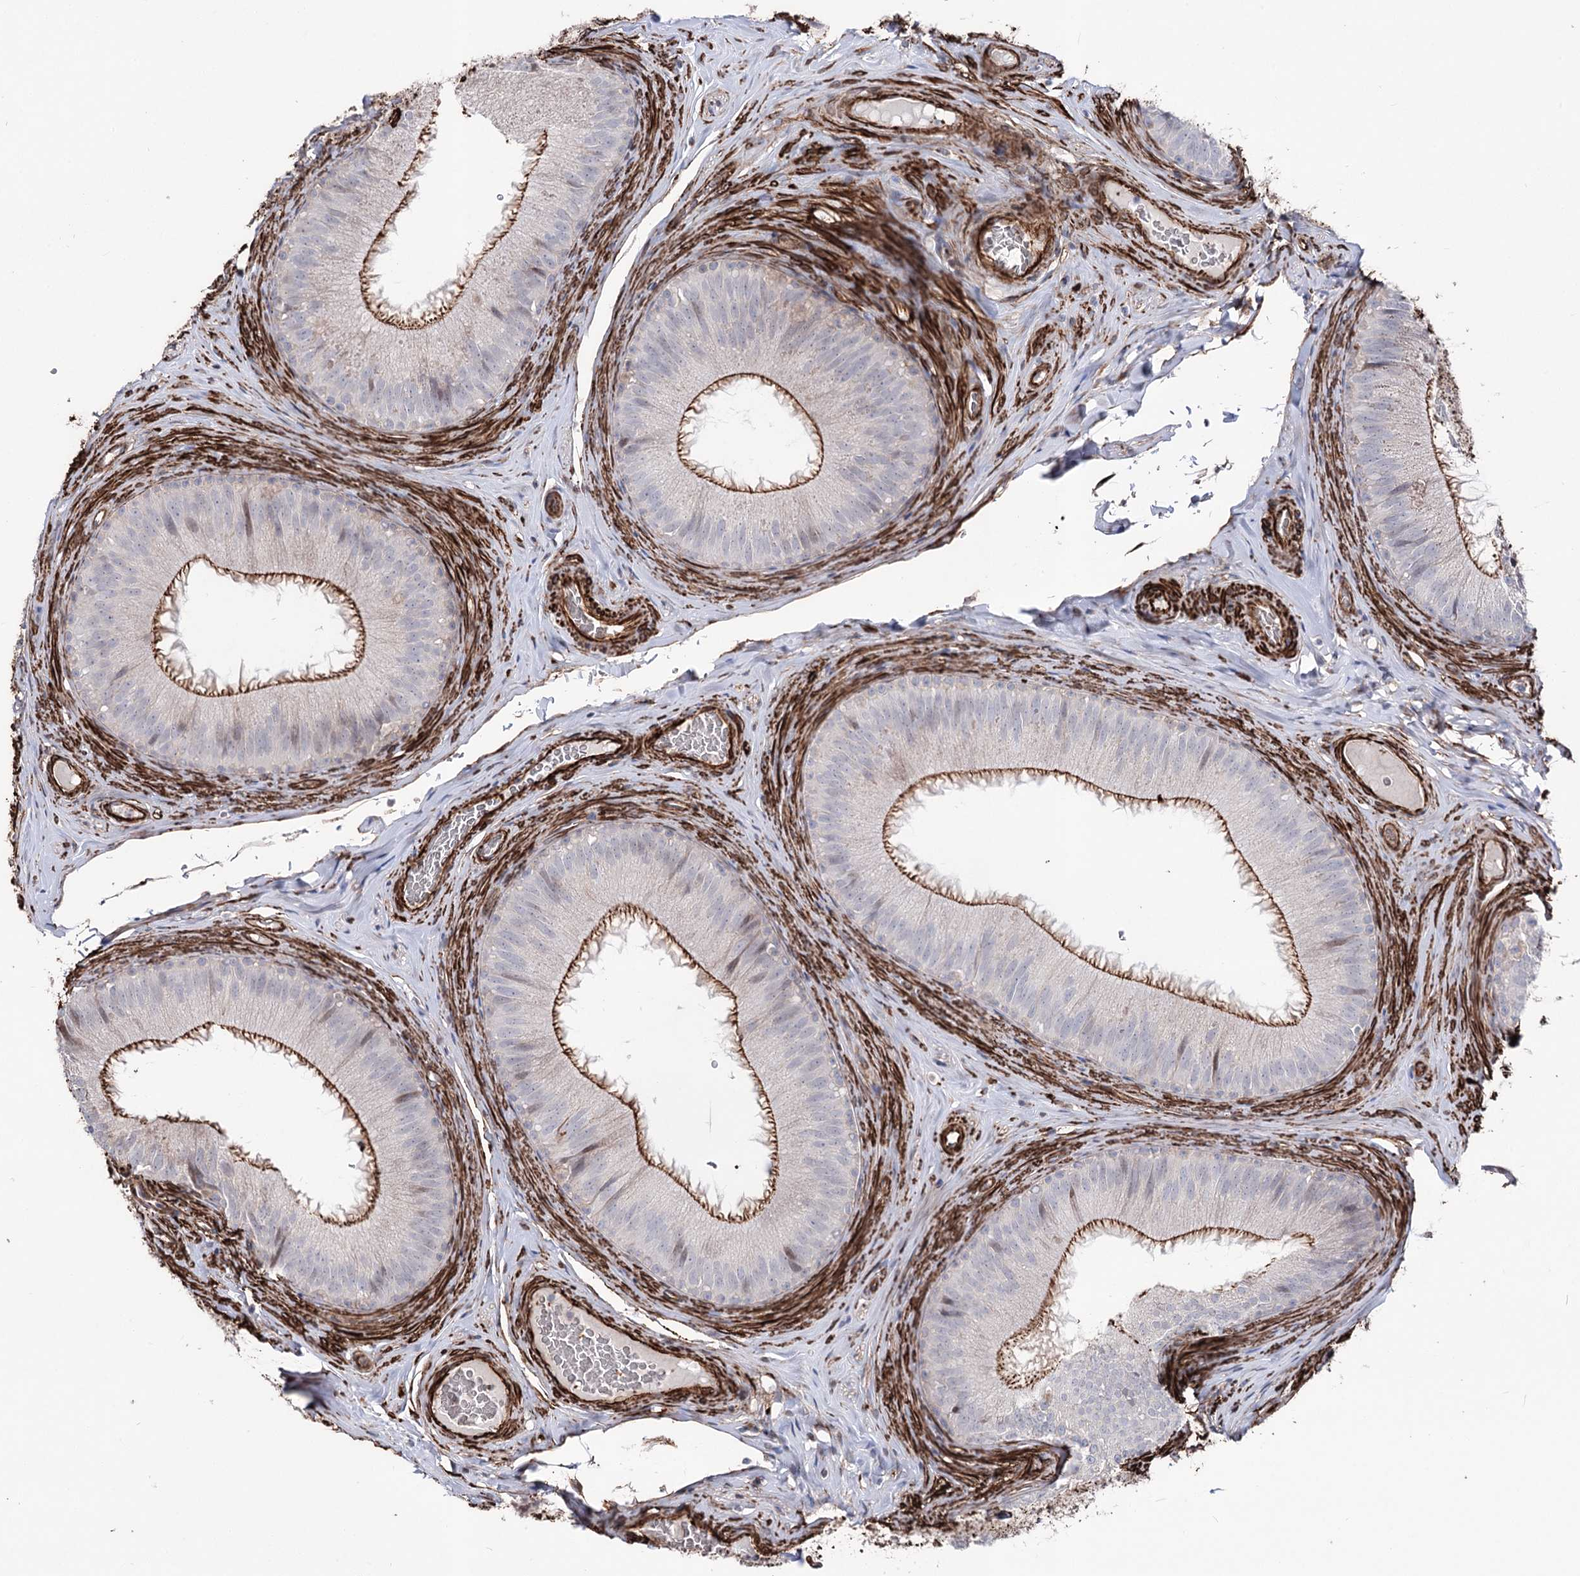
{"staining": {"intensity": "strong", "quantity": "25%-75%", "location": "cytoplasmic/membranous"}, "tissue": "epididymis", "cell_type": "Glandular cells", "image_type": "normal", "snomed": [{"axis": "morphology", "description": "Normal tissue, NOS"}, {"axis": "topography", "description": "Epididymis"}], "caption": "Glandular cells display strong cytoplasmic/membranous staining in about 25%-75% of cells in unremarkable epididymis. Nuclei are stained in blue.", "gene": "ARHGAP20", "patient": {"sex": "male", "age": 34}}